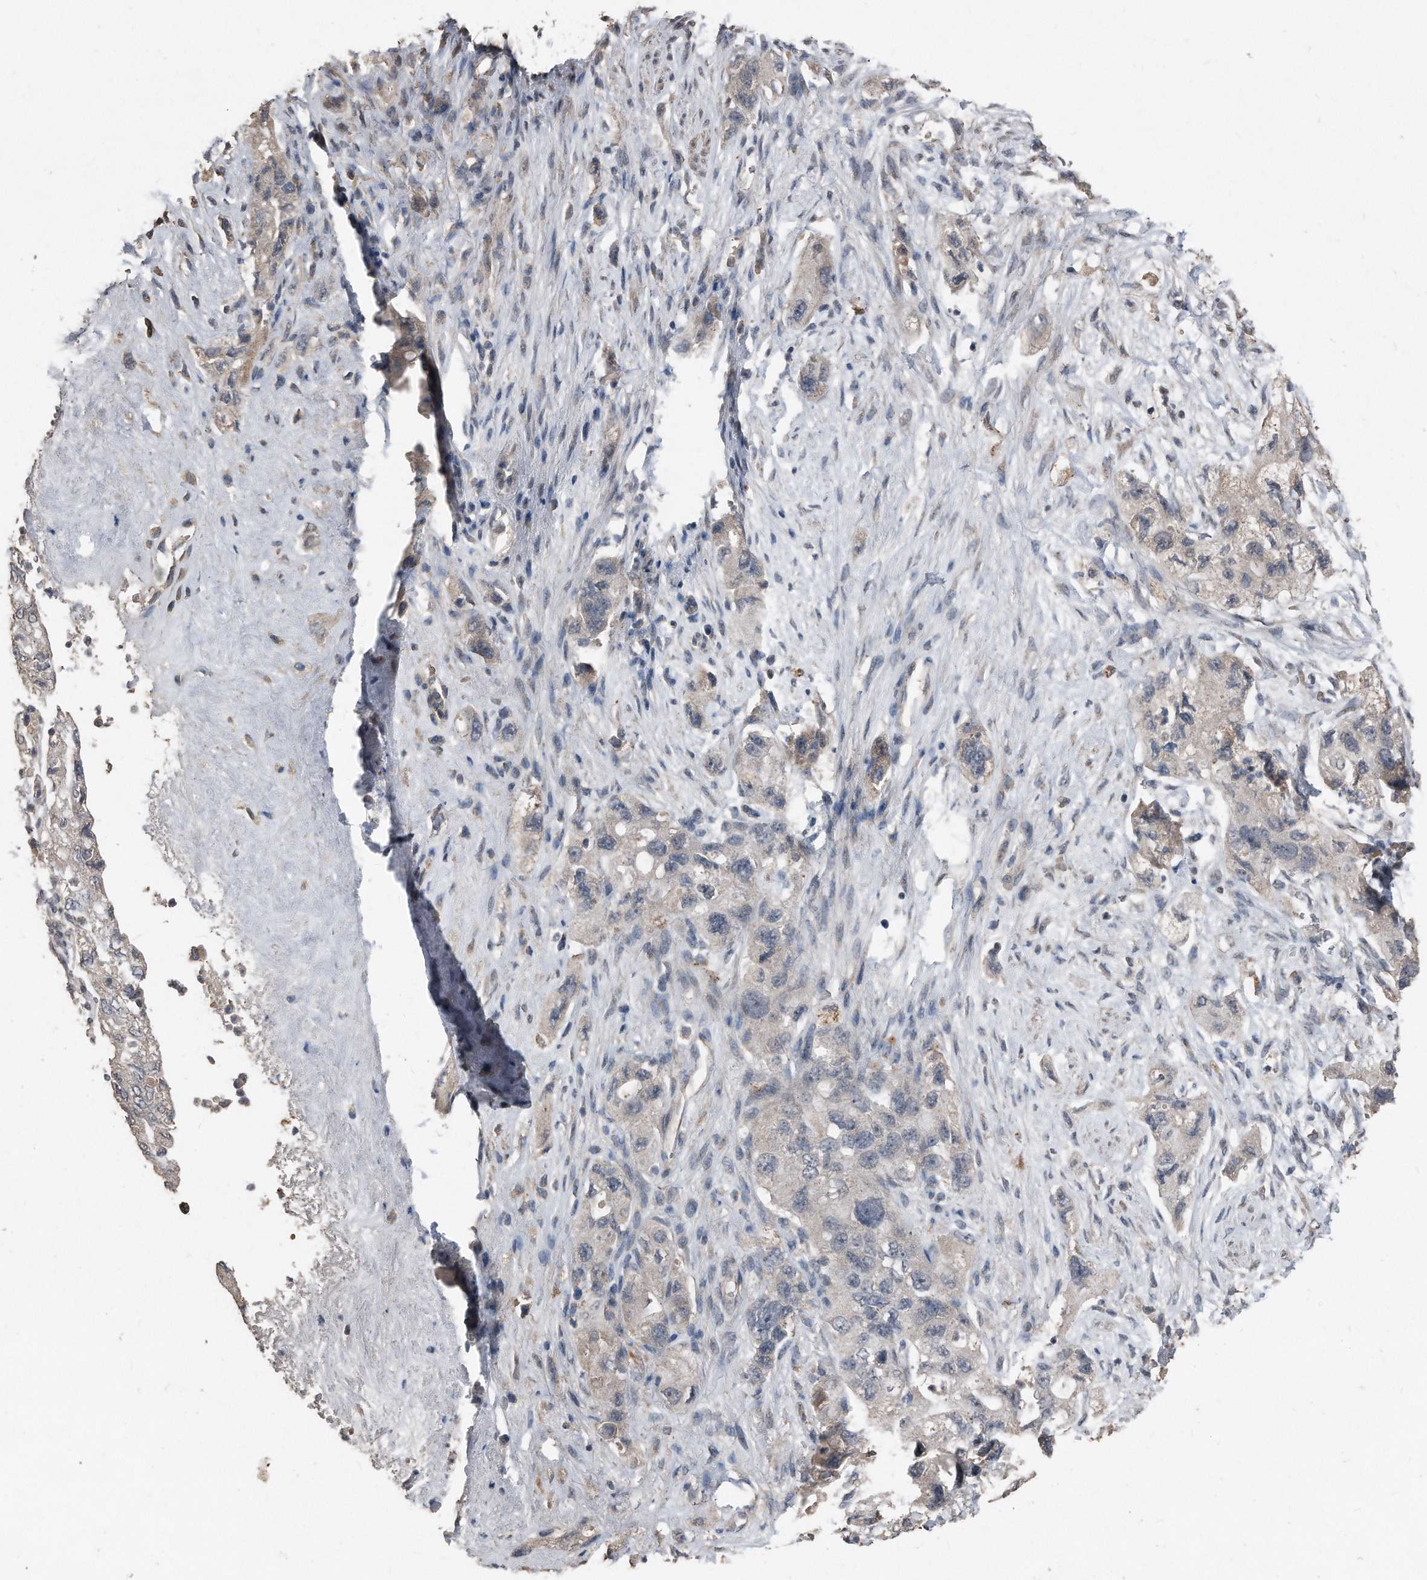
{"staining": {"intensity": "negative", "quantity": "none", "location": "none"}, "tissue": "pancreatic cancer", "cell_type": "Tumor cells", "image_type": "cancer", "snomed": [{"axis": "morphology", "description": "Adenocarcinoma, NOS"}, {"axis": "topography", "description": "Pancreas"}], "caption": "A high-resolution histopathology image shows IHC staining of adenocarcinoma (pancreatic), which exhibits no significant staining in tumor cells. (DAB immunohistochemistry (IHC) visualized using brightfield microscopy, high magnification).", "gene": "ANKRD10", "patient": {"sex": "female", "age": 73}}